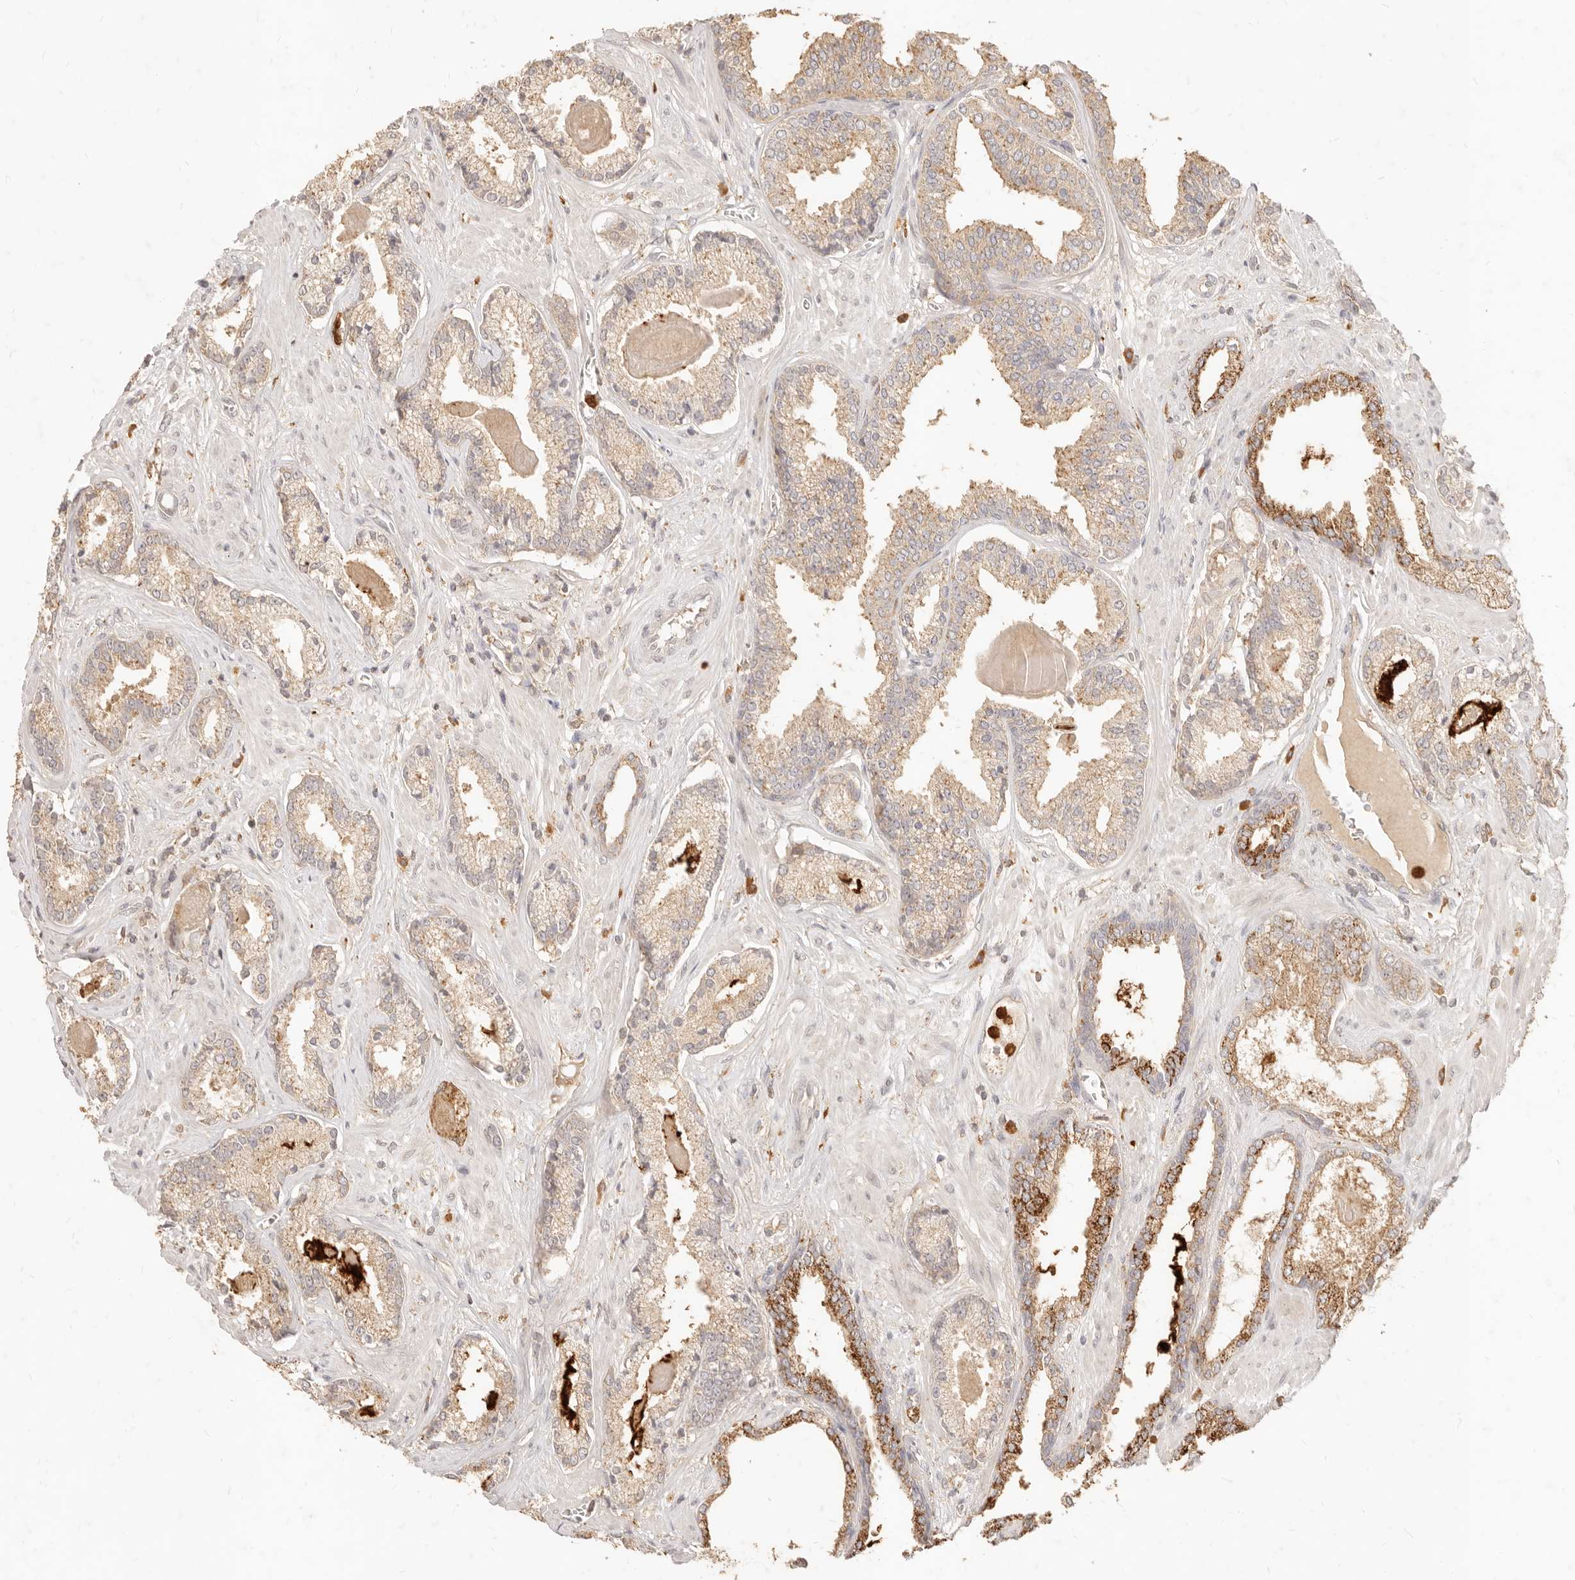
{"staining": {"intensity": "moderate", "quantity": ">75%", "location": "cytoplasmic/membranous"}, "tissue": "prostate cancer", "cell_type": "Tumor cells", "image_type": "cancer", "snomed": [{"axis": "morphology", "description": "Adenocarcinoma, Low grade"}, {"axis": "topography", "description": "Prostate"}], "caption": "Tumor cells exhibit medium levels of moderate cytoplasmic/membranous staining in about >75% of cells in prostate low-grade adenocarcinoma. (Stains: DAB (3,3'-diaminobenzidine) in brown, nuclei in blue, Microscopy: brightfield microscopy at high magnification).", "gene": "TMTC2", "patient": {"sex": "male", "age": 70}}